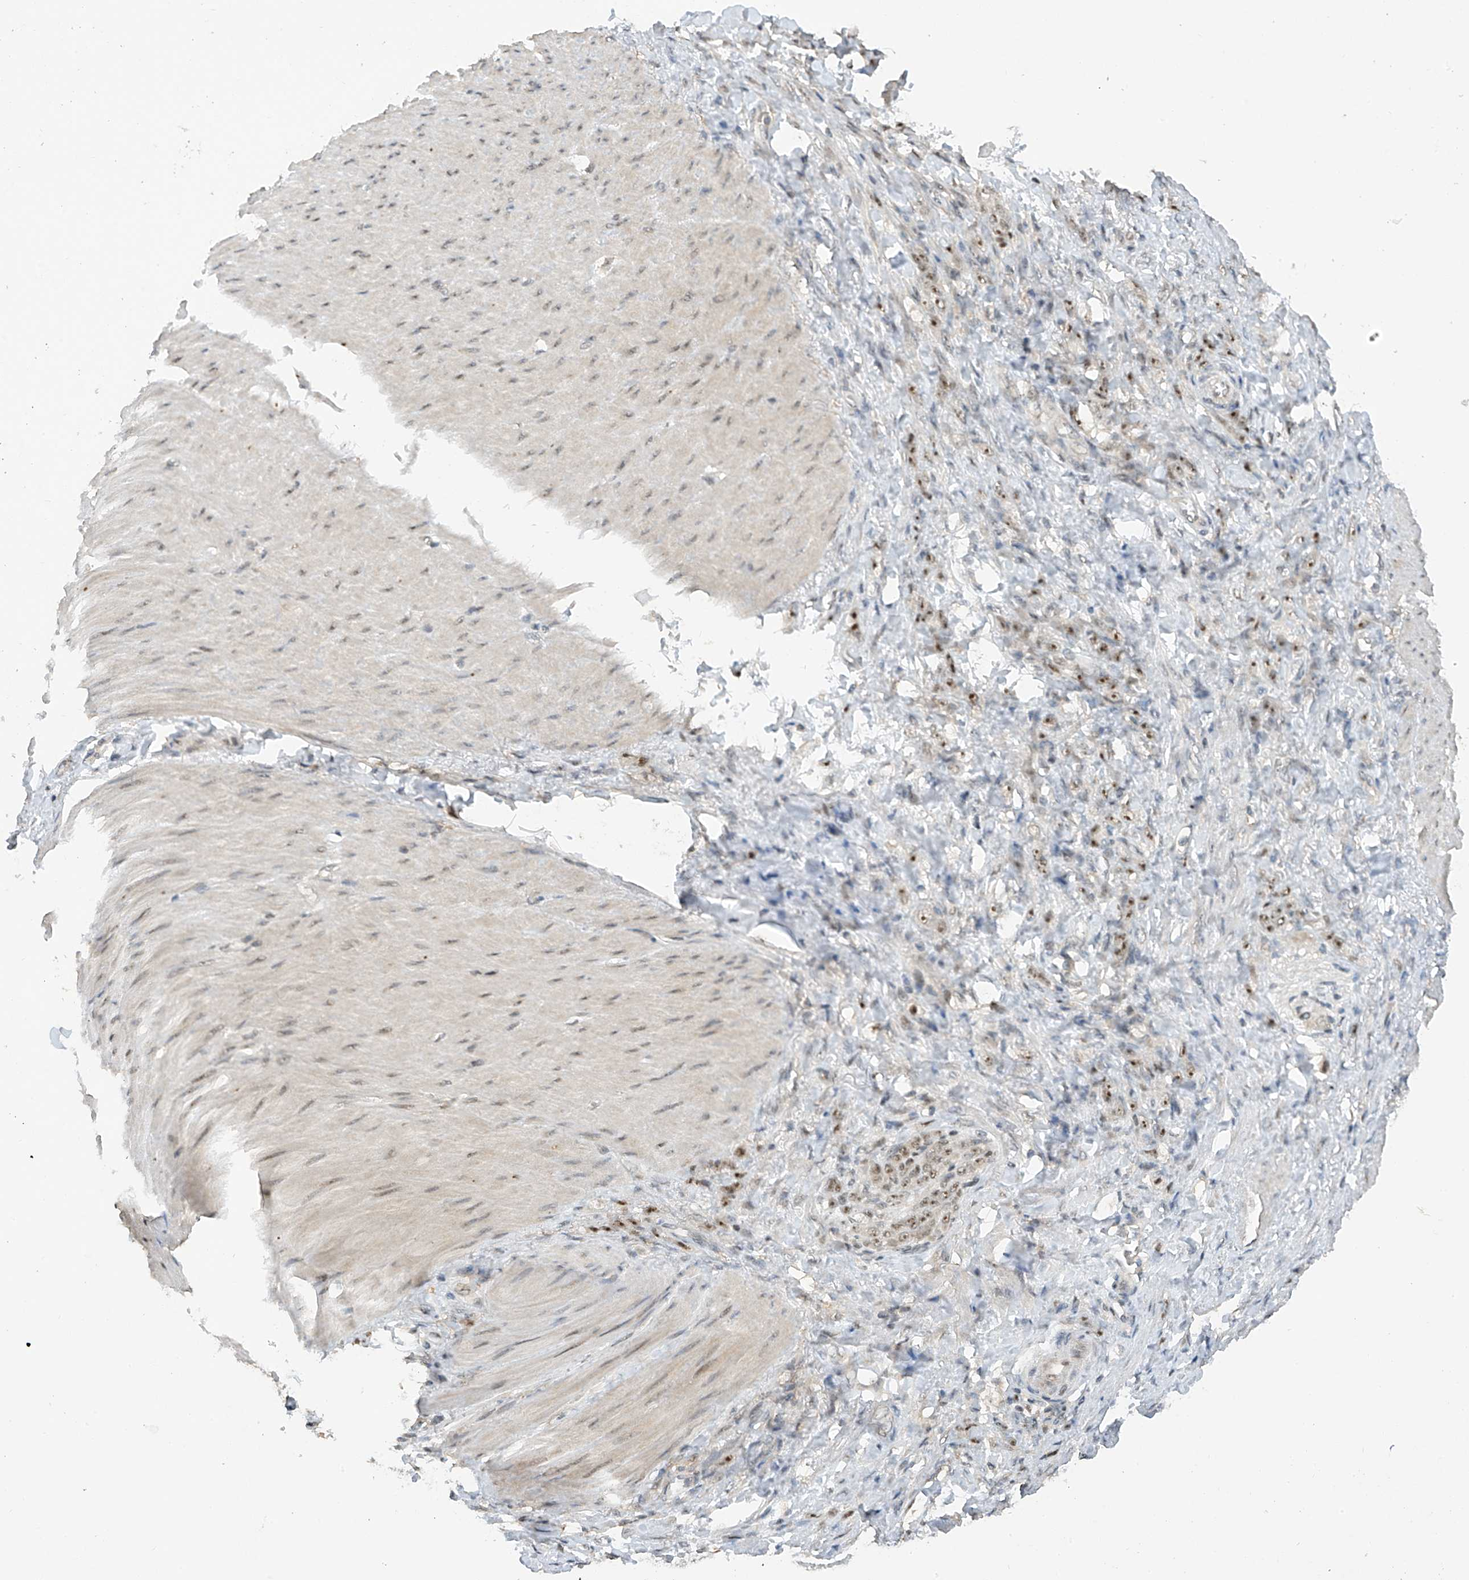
{"staining": {"intensity": "moderate", "quantity": ">75%", "location": "nuclear"}, "tissue": "stomach cancer", "cell_type": "Tumor cells", "image_type": "cancer", "snomed": [{"axis": "morphology", "description": "Normal tissue, NOS"}, {"axis": "morphology", "description": "Adenocarcinoma, NOS"}, {"axis": "topography", "description": "Stomach"}], "caption": "IHC of adenocarcinoma (stomach) demonstrates medium levels of moderate nuclear staining in about >75% of tumor cells. The staining is performed using DAB brown chromogen to label protein expression. The nuclei are counter-stained blue using hematoxylin.", "gene": "C1orf131", "patient": {"sex": "male", "age": 82}}